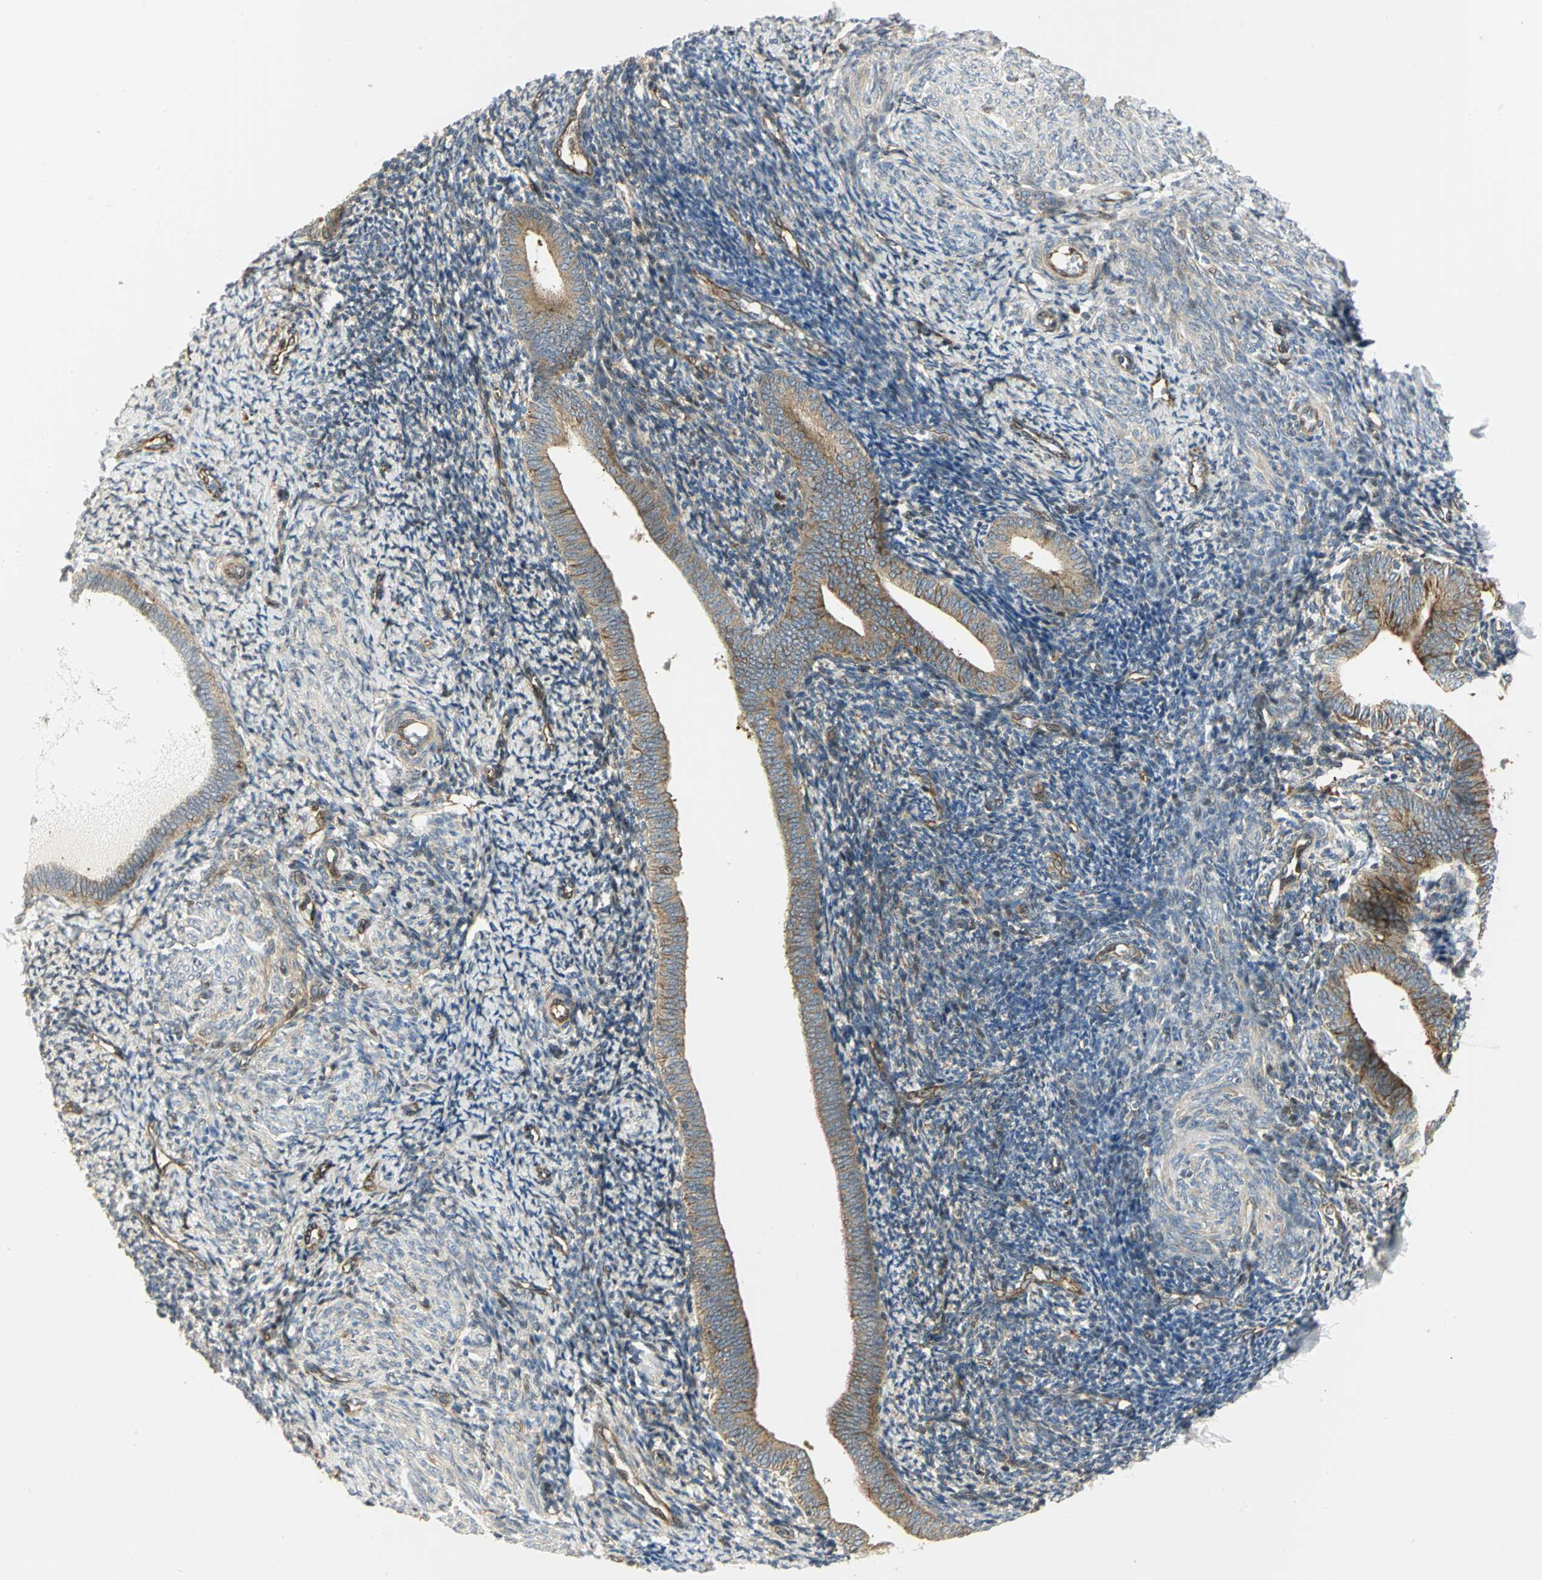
{"staining": {"intensity": "moderate", "quantity": "25%-75%", "location": "cytoplasmic/membranous"}, "tissue": "endometrium", "cell_type": "Cells in endometrial stroma", "image_type": "normal", "snomed": [{"axis": "morphology", "description": "Normal tissue, NOS"}, {"axis": "topography", "description": "Endometrium"}], "caption": "Endometrium was stained to show a protein in brown. There is medium levels of moderate cytoplasmic/membranous staining in about 25%-75% of cells in endometrial stroma. The staining was performed using DAB, with brown indicating positive protein expression. Nuclei are stained blue with hematoxylin.", "gene": "EEA1", "patient": {"sex": "female", "age": 57}}